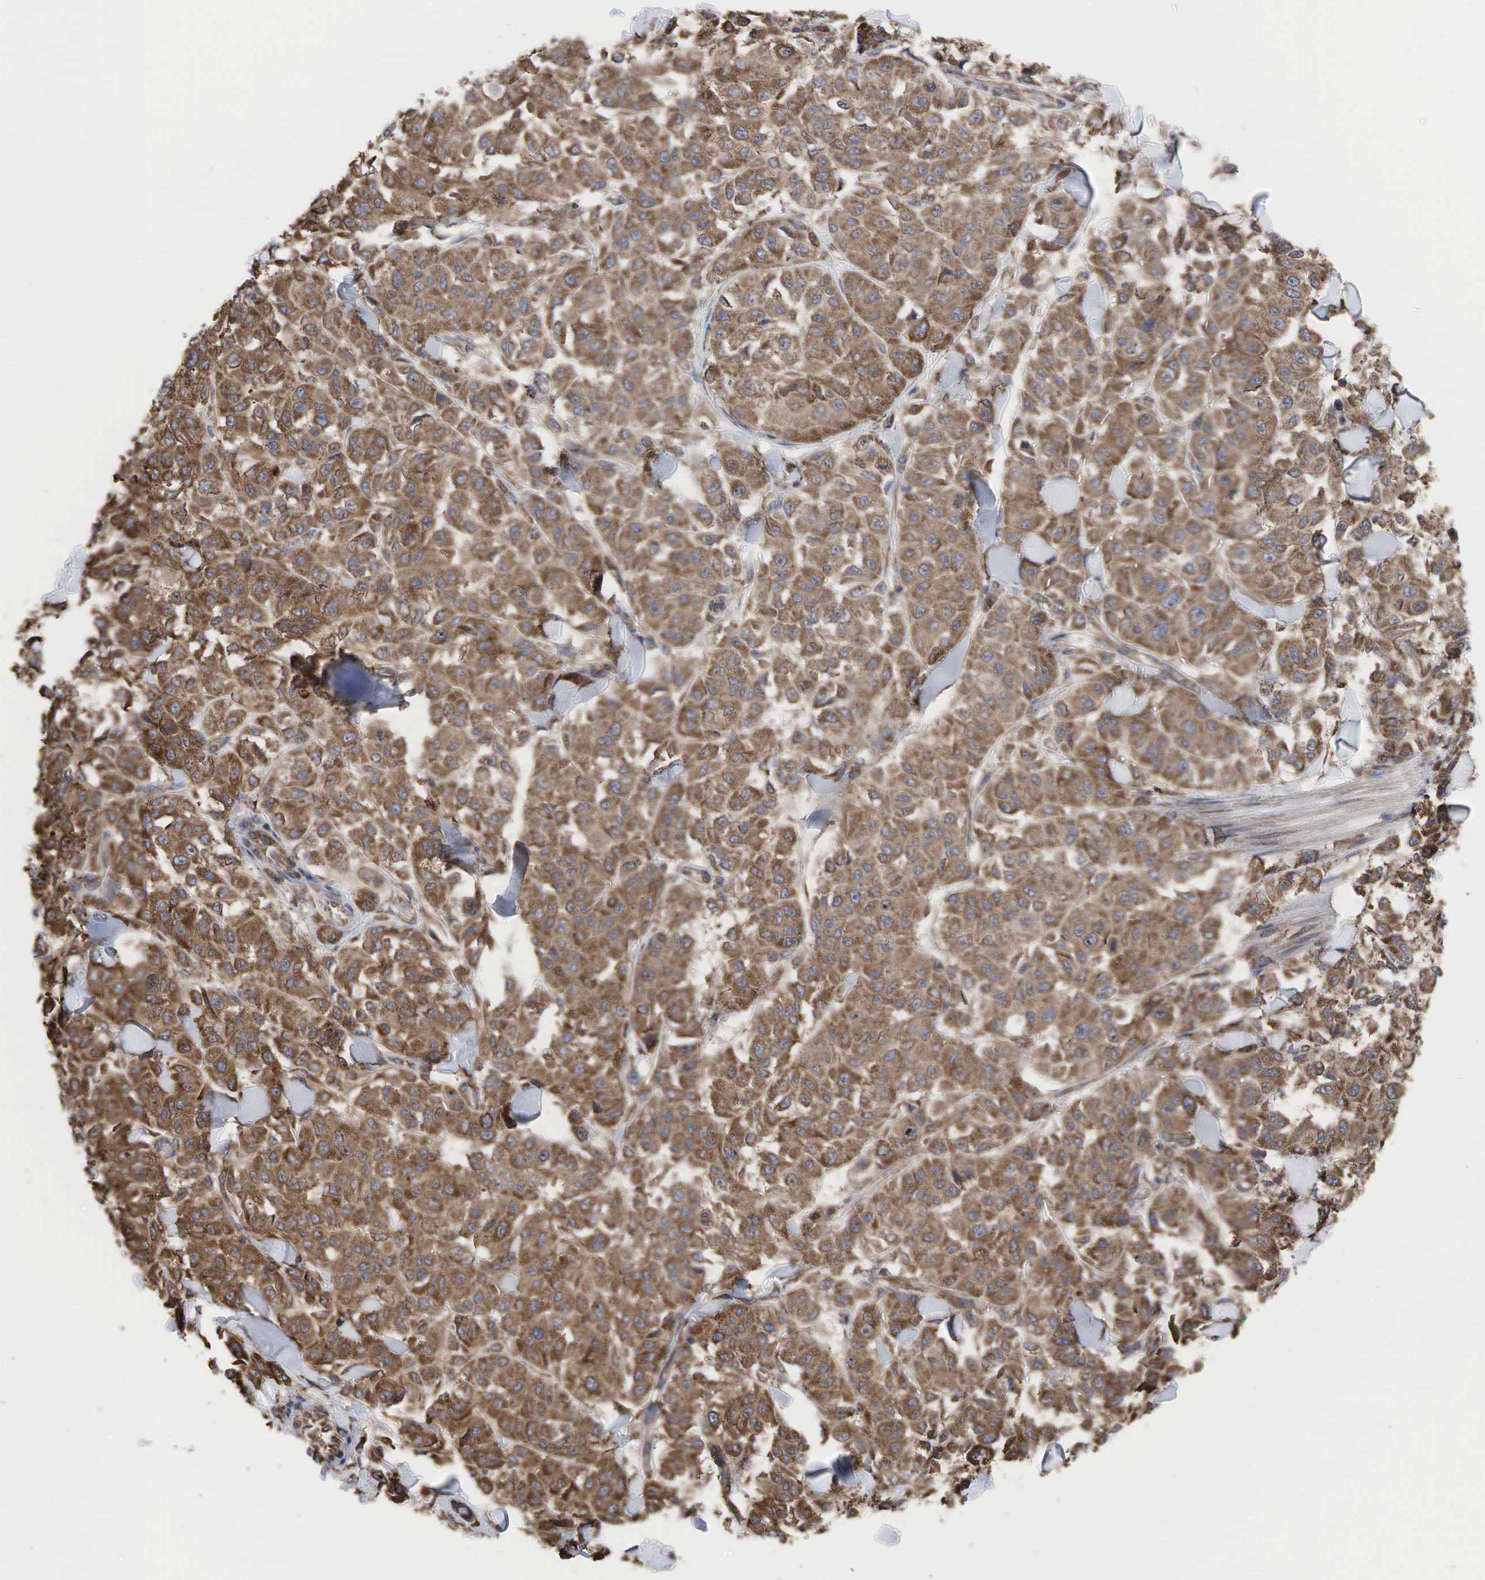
{"staining": {"intensity": "moderate", "quantity": ">75%", "location": "cytoplasmic/membranous"}, "tissue": "melanoma", "cell_type": "Tumor cells", "image_type": "cancer", "snomed": [{"axis": "morphology", "description": "Malignant melanoma, NOS"}, {"axis": "topography", "description": "Skin"}], "caption": "Brown immunohistochemical staining in human melanoma demonstrates moderate cytoplasmic/membranous expression in about >75% of tumor cells. (DAB (3,3'-diaminobenzidine) = brown stain, brightfield microscopy at high magnification).", "gene": "PABPC5", "patient": {"sex": "female", "age": 64}}